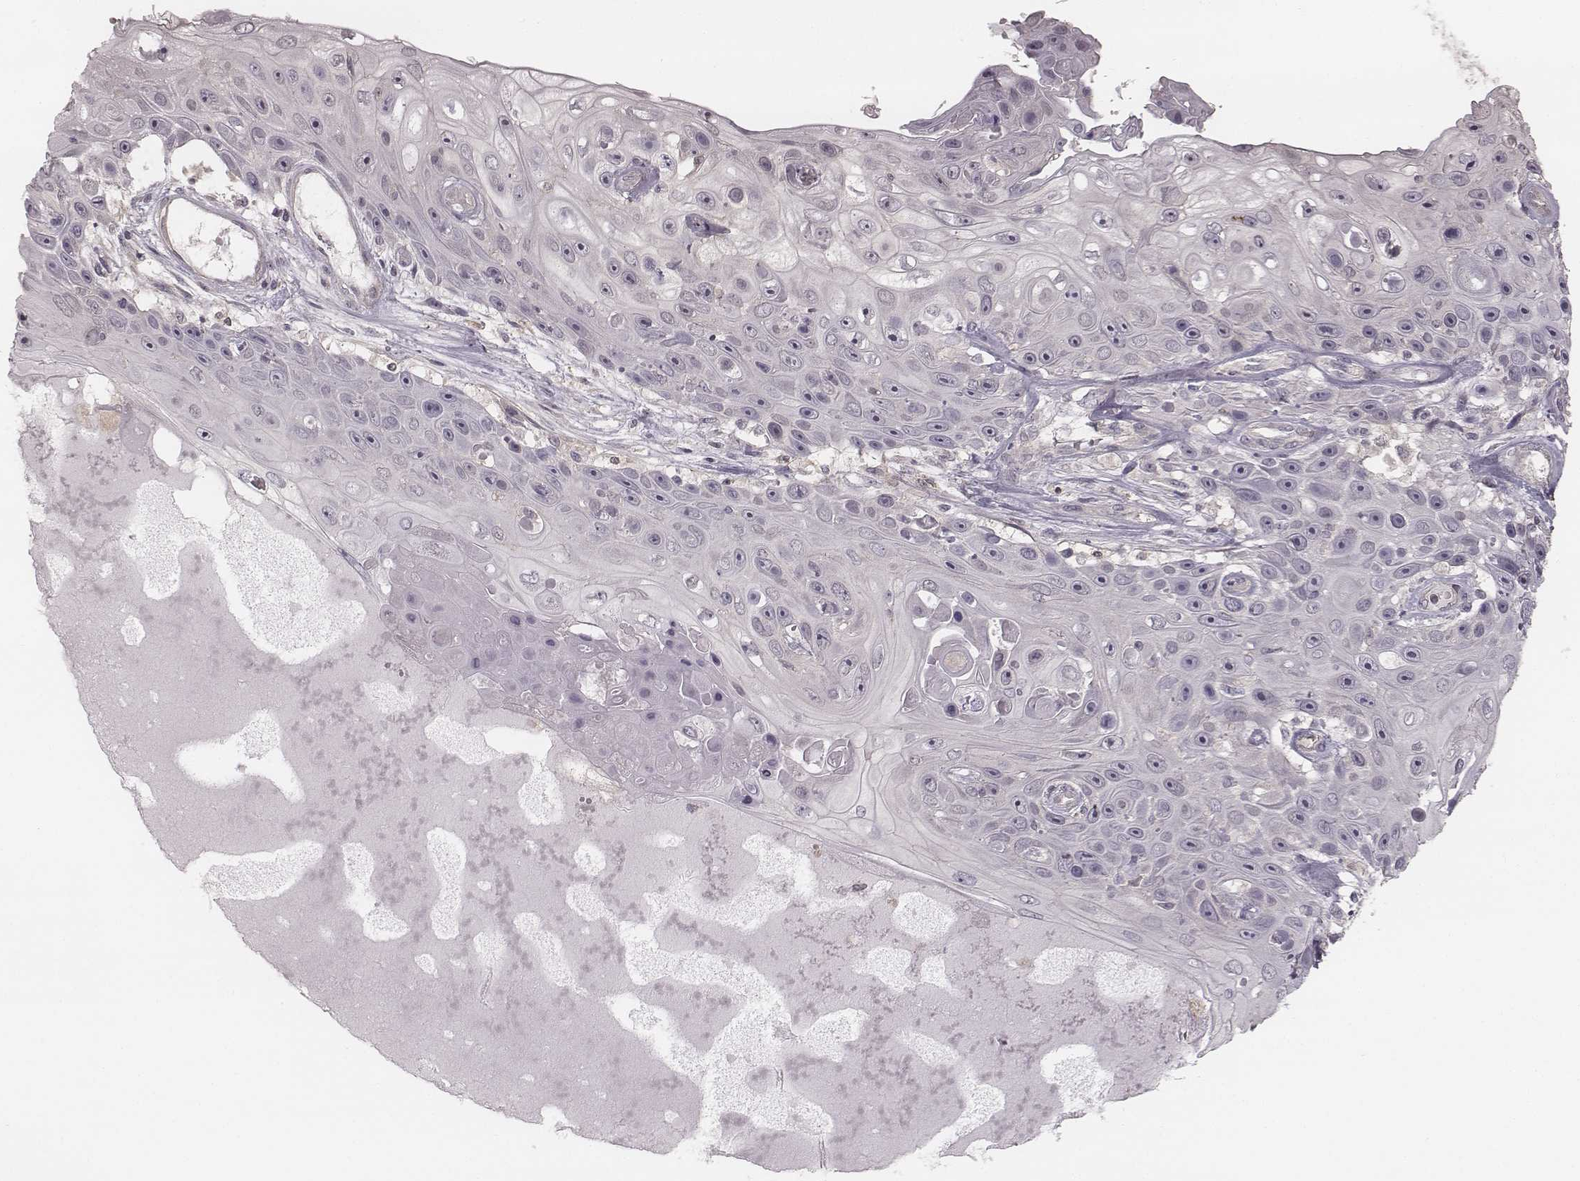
{"staining": {"intensity": "negative", "quantity": "none", "location": "none"}, "tissue": "skin cancer", "cell_type": "Tumor cells", "image_type": "cancer", "snomed": [{"axis": "morphology", "description": "Squamous cell carcinoma, NOS"}, {"axis": "topography", "description": "Skin"}], "caption": "This is an immunohistochemistry histopathology image of human skin cancer (squamous cell carcinoma). There is no positivity in tumor cells.", "gene": "TDRD5", "patient": {"sex": "male", "age": 82}}